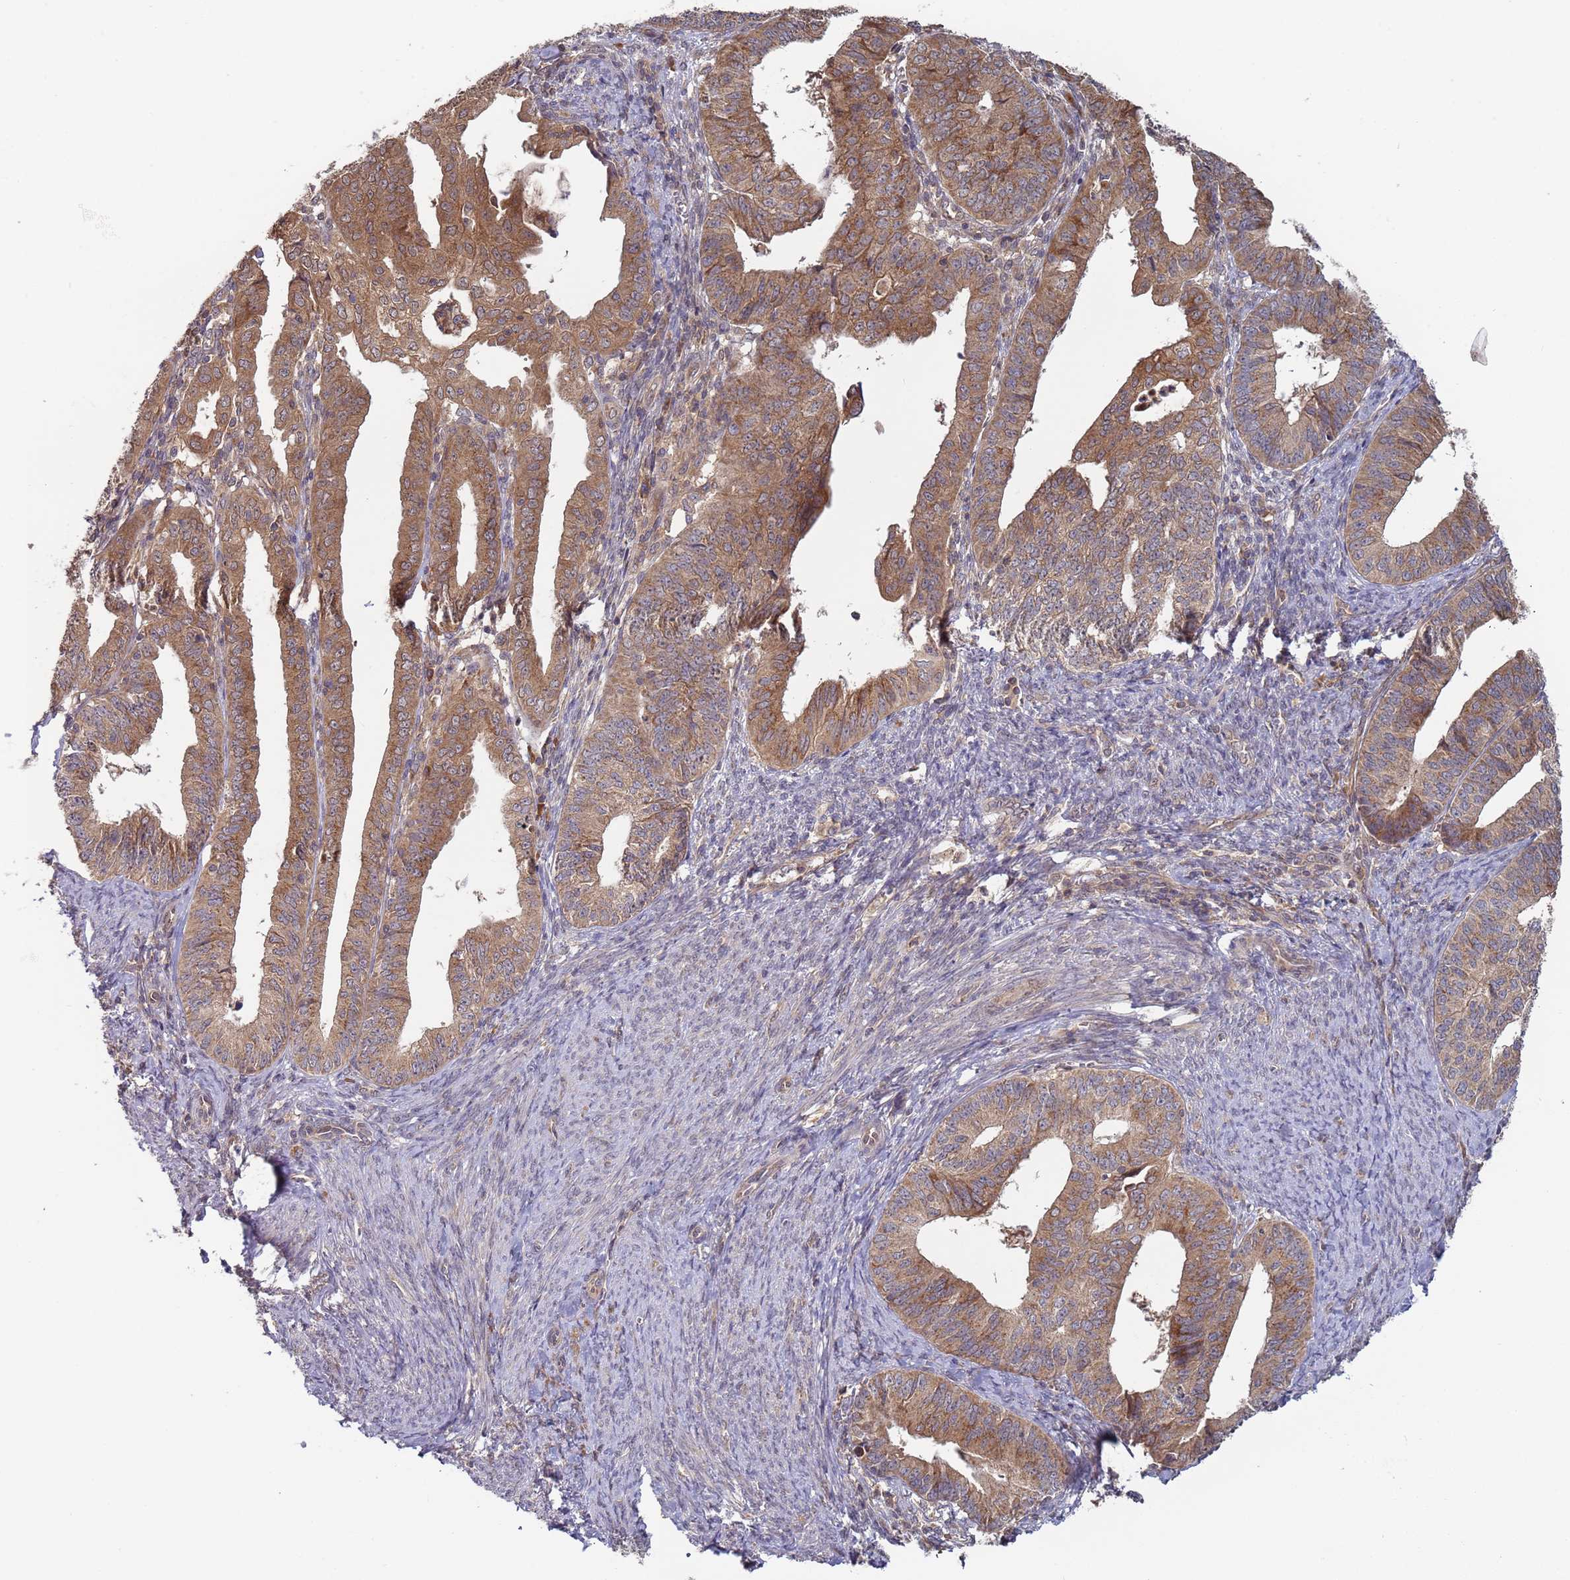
{"staining": {"intensity": "moderate", "quantity": ">75%", "location": "cytoplasmic/membranous"}, "tissue": "endometrial cancer", "cell_type": "Tumor cells", "image_type": "cancer", "snomed": [{"axis": "morphology", "description": "Adenocarcinoma, NOS"}, {"axis": "topography", "description": "Endometrium"}], "caption": "Adenocarcinoma (endometrial) was stained to show a protein in brown. There is medium levels of moderate cytoplasmic/membranous staining in approximately >75% of tumor cells.", "gene": "OR5A2", "patient": {"sex": "female", "age": 56}}